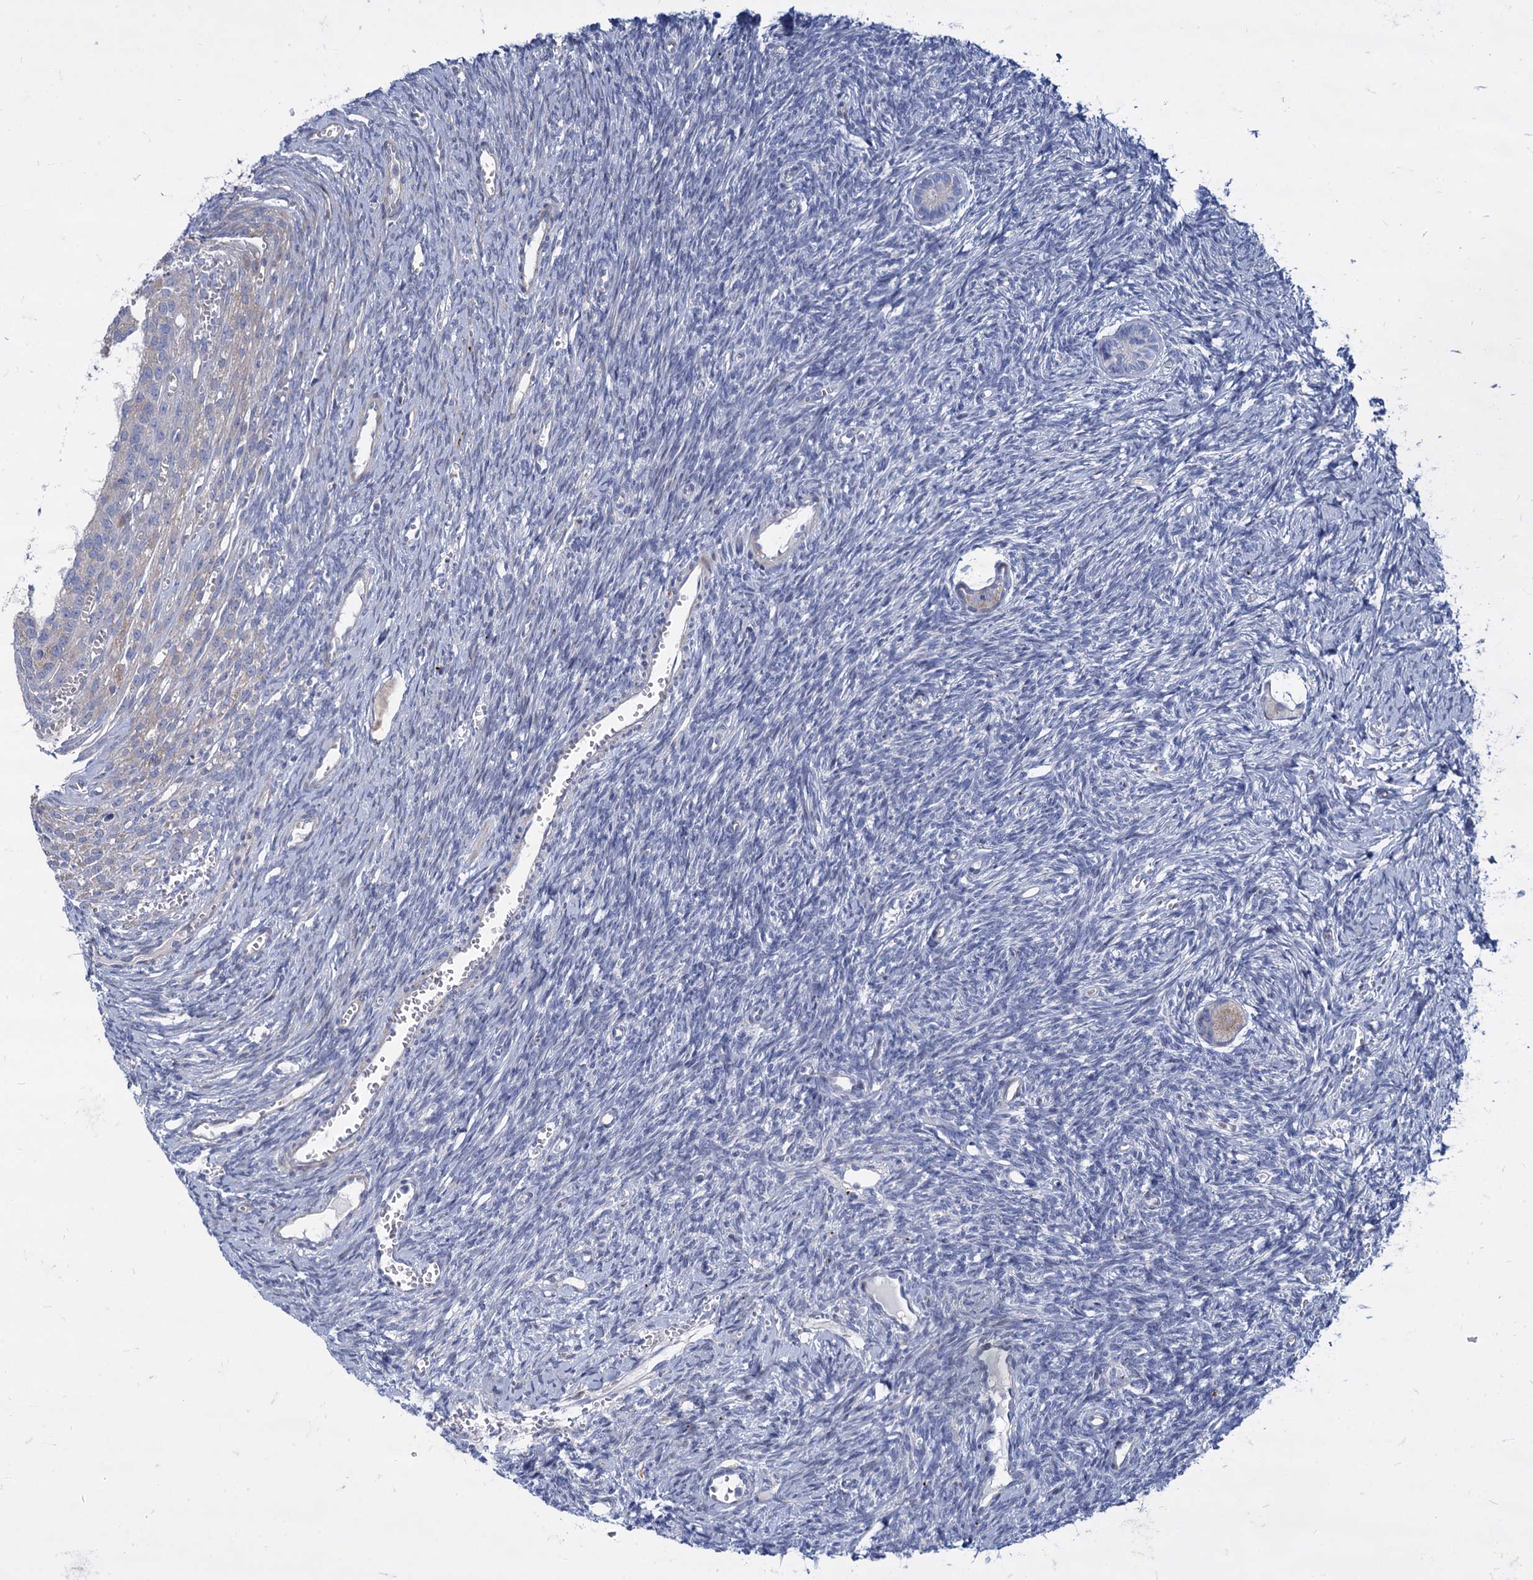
{"staining": {"intensity": "weak", "quantity": "<25%", "location": "cytoplasmic/membranous"}, "tissue": "ovary", "cell_type": "Follicle cells", "image_type": "normal", "snomed": [{"axis": "morphology", "description": "Normal tissue, NOS"}, {"axis": "topography", "description": "Ovary"}], "caption": "Protein analysis of benign ovary exhibits no significant expression in follicle cells.", "gene": "TRIM77", "patient": {"sex": "female", "age": 39}}